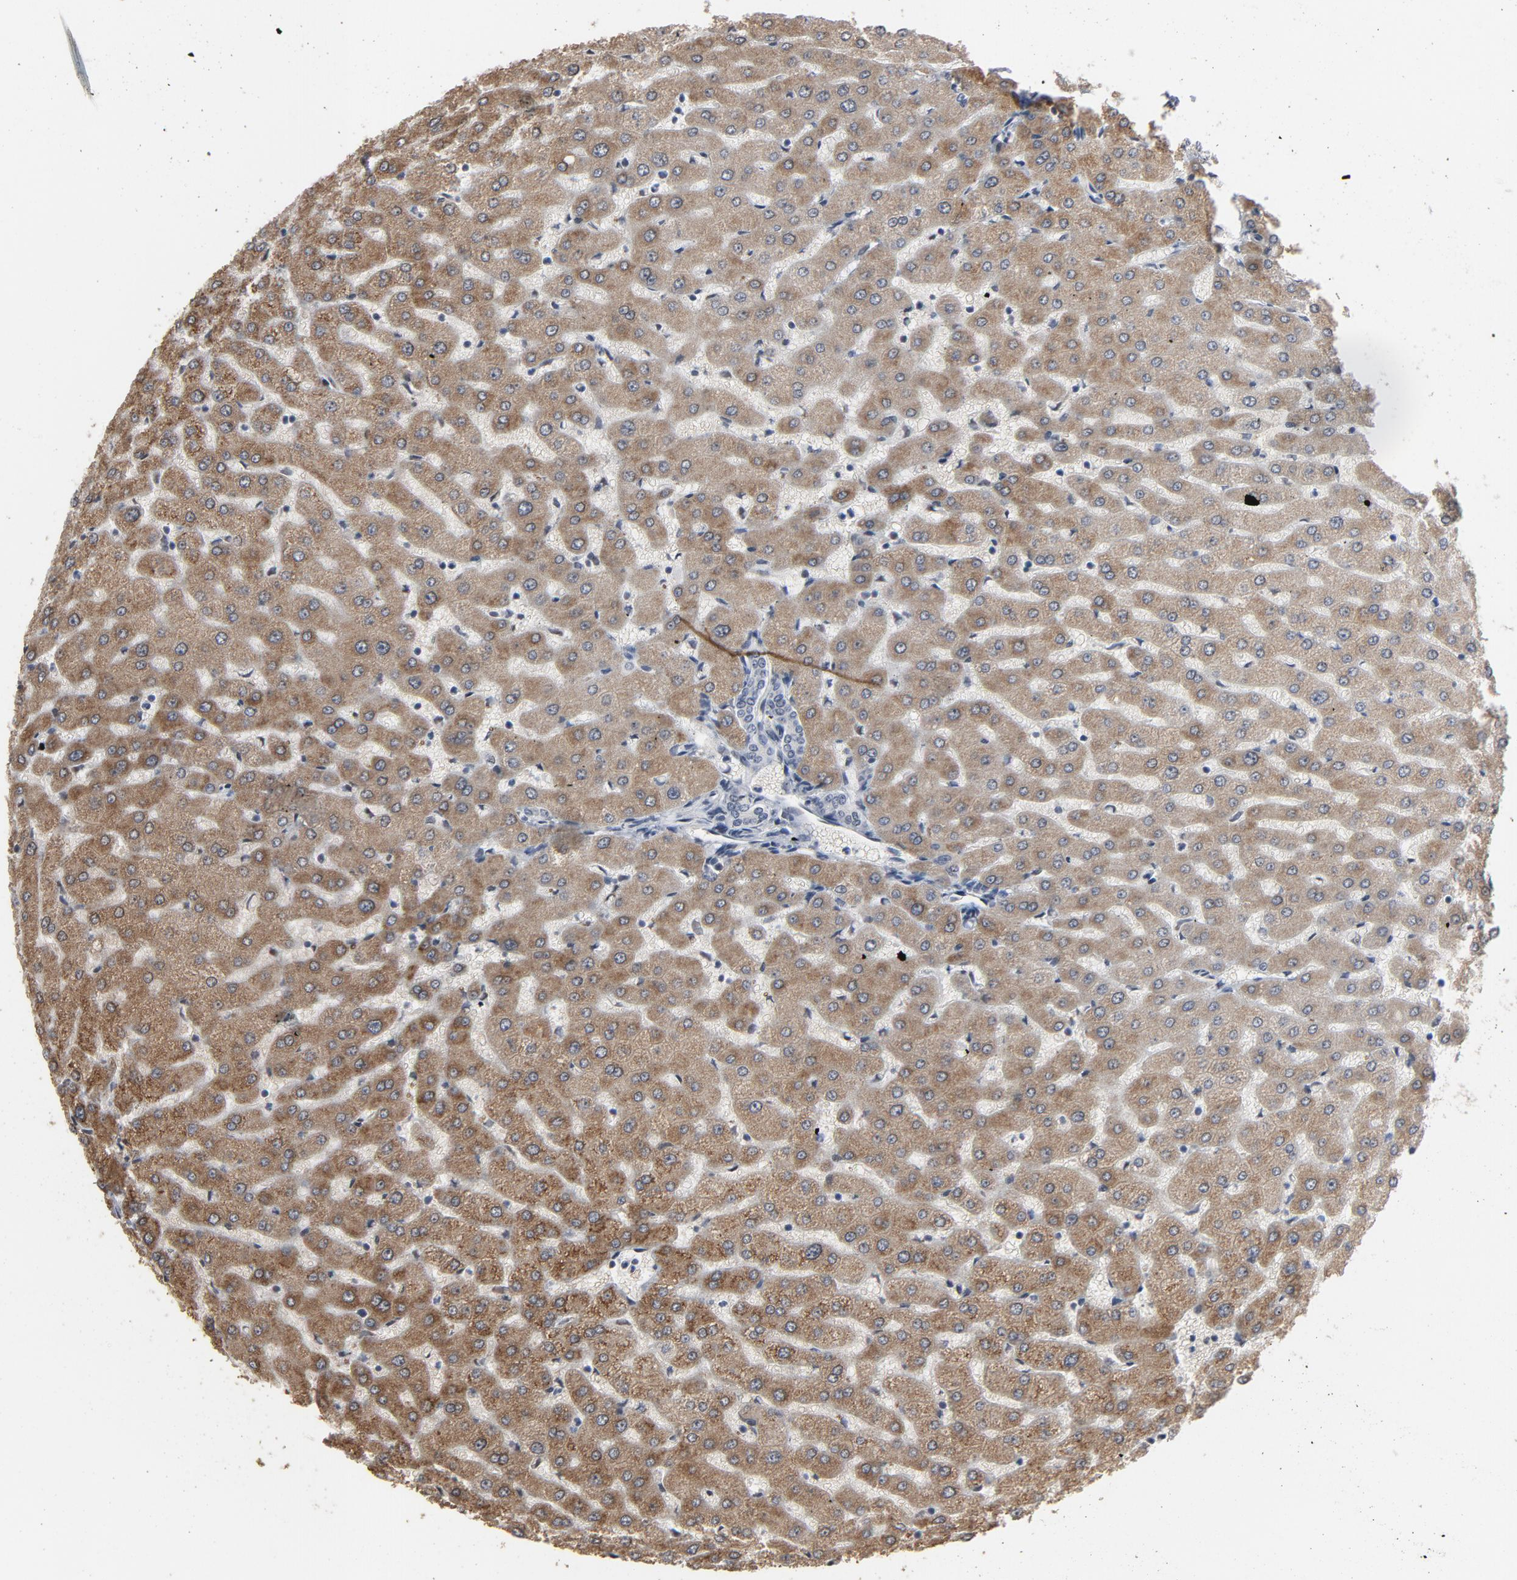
{"staining": {"intensity": "negative", "quantity": "none", "location": "none"}, "tissue": "liver", "cell_type": "Cholangiocytes", "image_type": "normal", "snomed": [{"axis": "morphology", "description": "Normal tissue, NOS"}, {"axis": "morphology", "description": "Fibrosis, NOS"}, {"axis": "topography", "description": "Liver"}], "caption": "The image exhibits no significant staining in cholangiocytes of liver. (DAB (3,3'-diaminobenzidine) immunohistochemistry, high magnification).", "gene": "MRE11", "patient": {"sex": "female", "age": 29}}